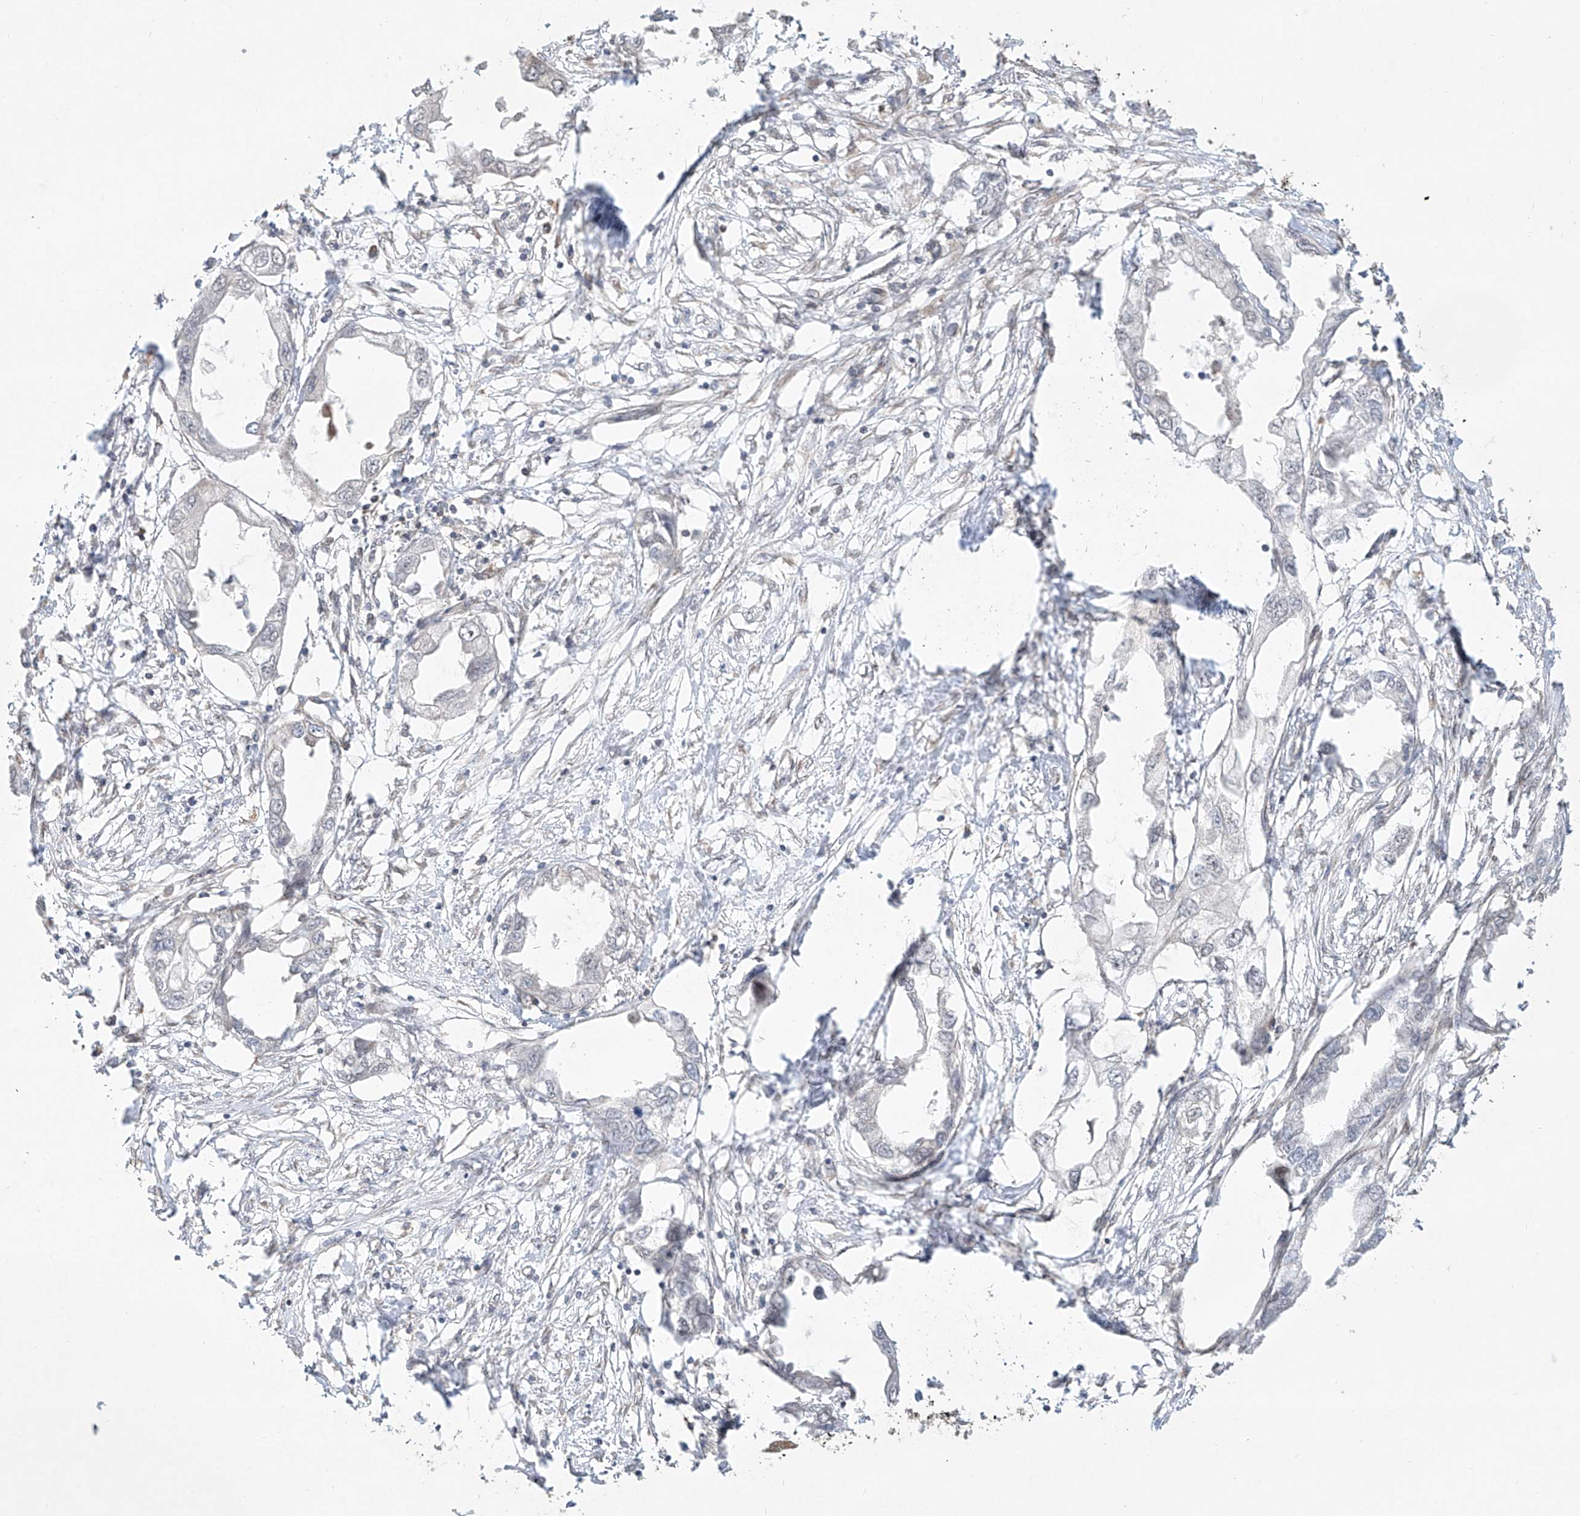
{"staining": {"intensity": "negative", "quantity": "none", "location": "none"}, "tissue": "endometrial cancer", "cell_type": "Tumor cells", "image_type": "cancer", "snomed": [{"axis": "morphology", "description": "Adenocarcinoma, NOS"}, {"axis": "morphology", "description": "Adenocarcinoma, metastatic, NOS"}, {"axis": "topography", "description": "Adipose tissue"}, {"axis": "topography", "description": "Endometrium"}], "caption": "The photomicrograph exhibits no staining of tumor cells in adenocarcinoma (endometrial). Brightfield microscopy of immunohistochemistry (IHC) stained with DAB (brown) and hematoxylin (blue), captured at high magnification.", "gene": "TASP1", "patient": {"sex": "female", "age": 67}}